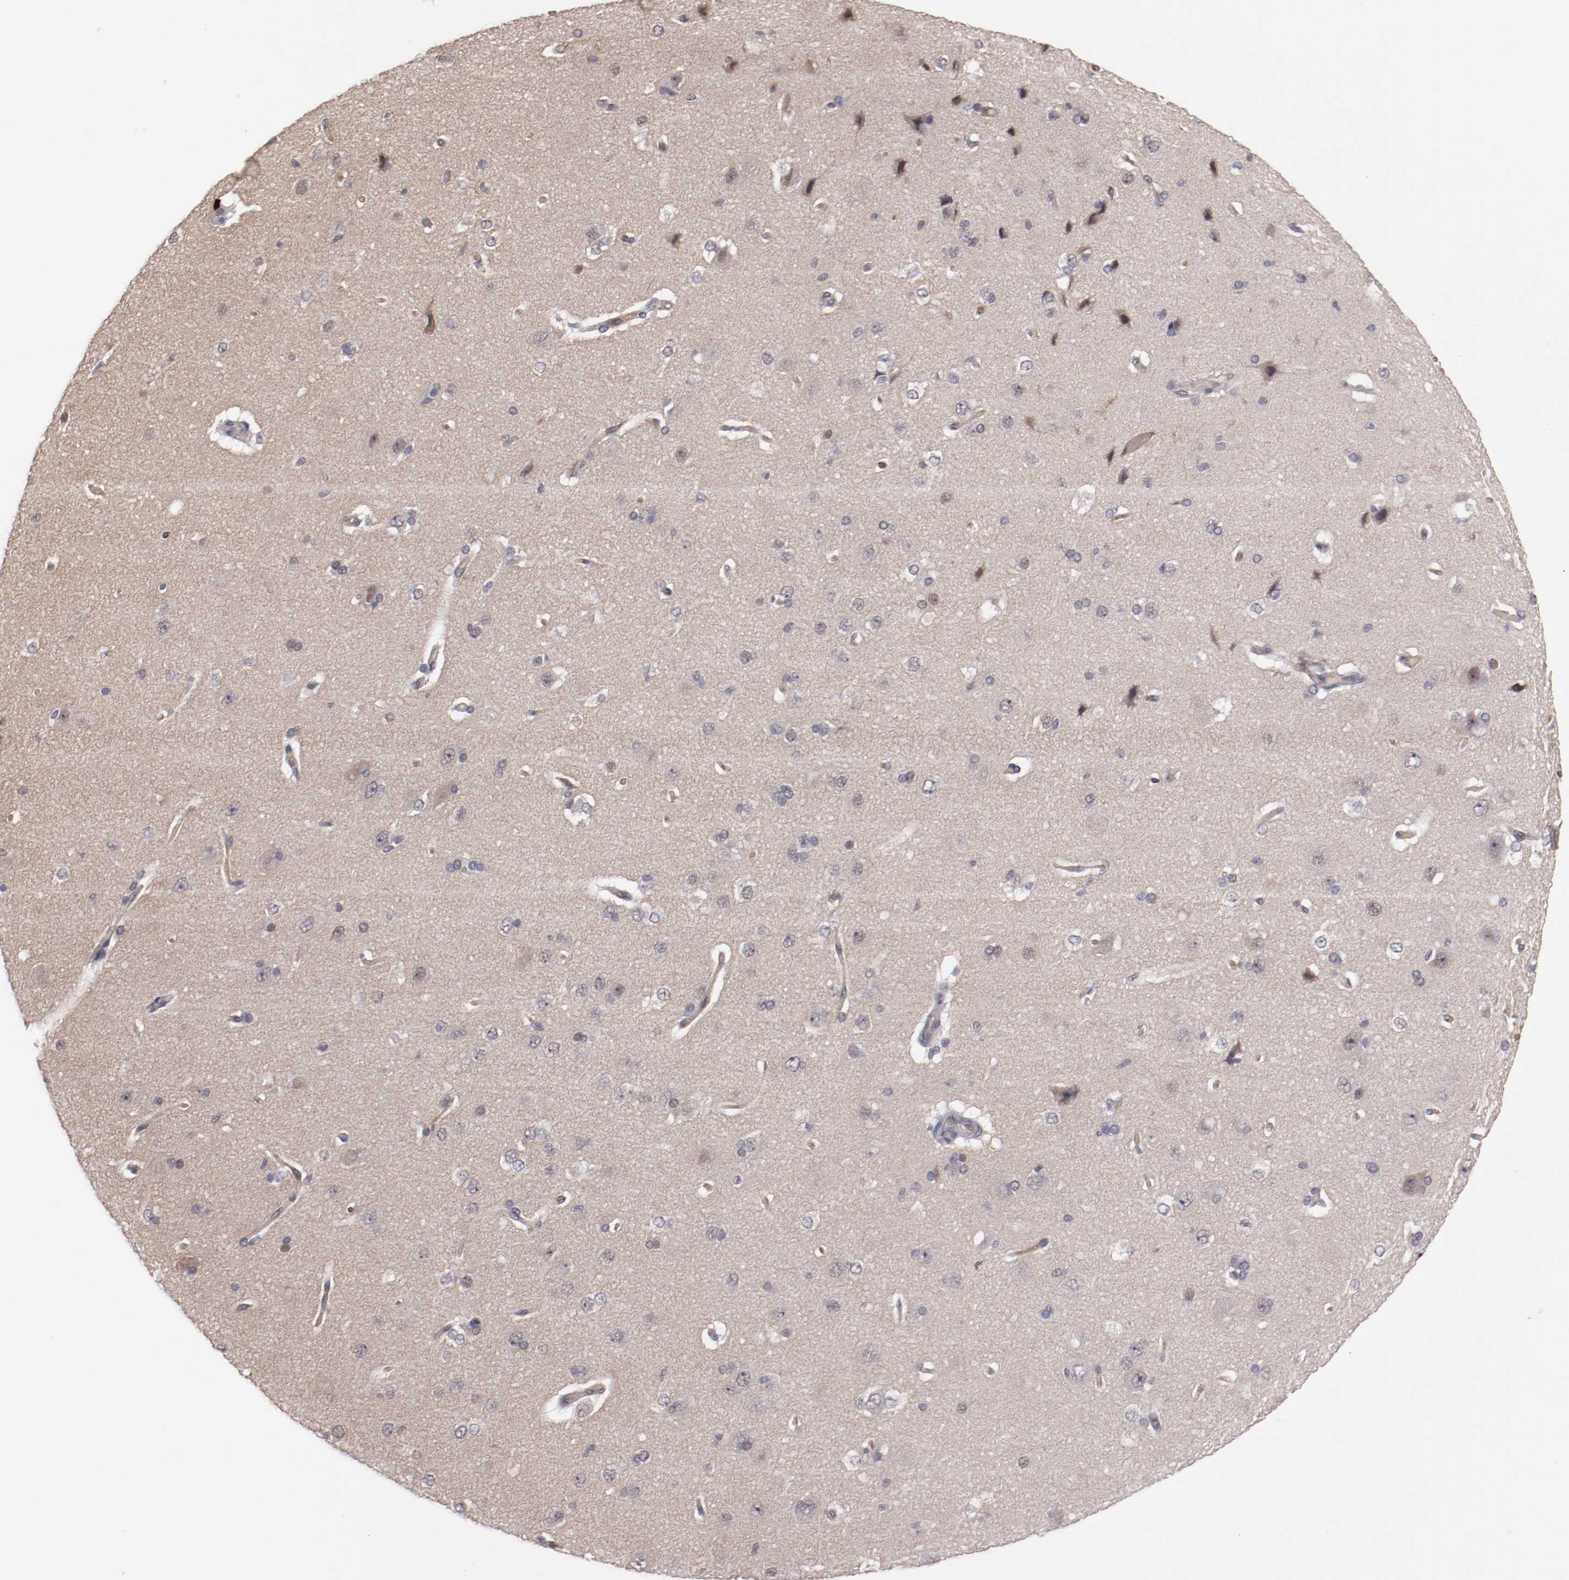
{"staining": {"intensity": "weak", "quantity": ">75%", "location": "cytoplasmic/membranous"}, "tissue": "cerebral cortex", "cell_type": "Endothelial cells", "image_type": "normal", "snomed": [{"axis": "morphology", "description": "Normal tissue, NOS"}, {"axis": "topography", "description": "Cerebral cortex"}], "caption": "Protein analysis of benign cerebral cortex displays weak cytoplasmic/membranous positivity in approximately >75% of endothelial cells.", "gene": "STX3", "patient": {"sex": "female", "age": 45}}